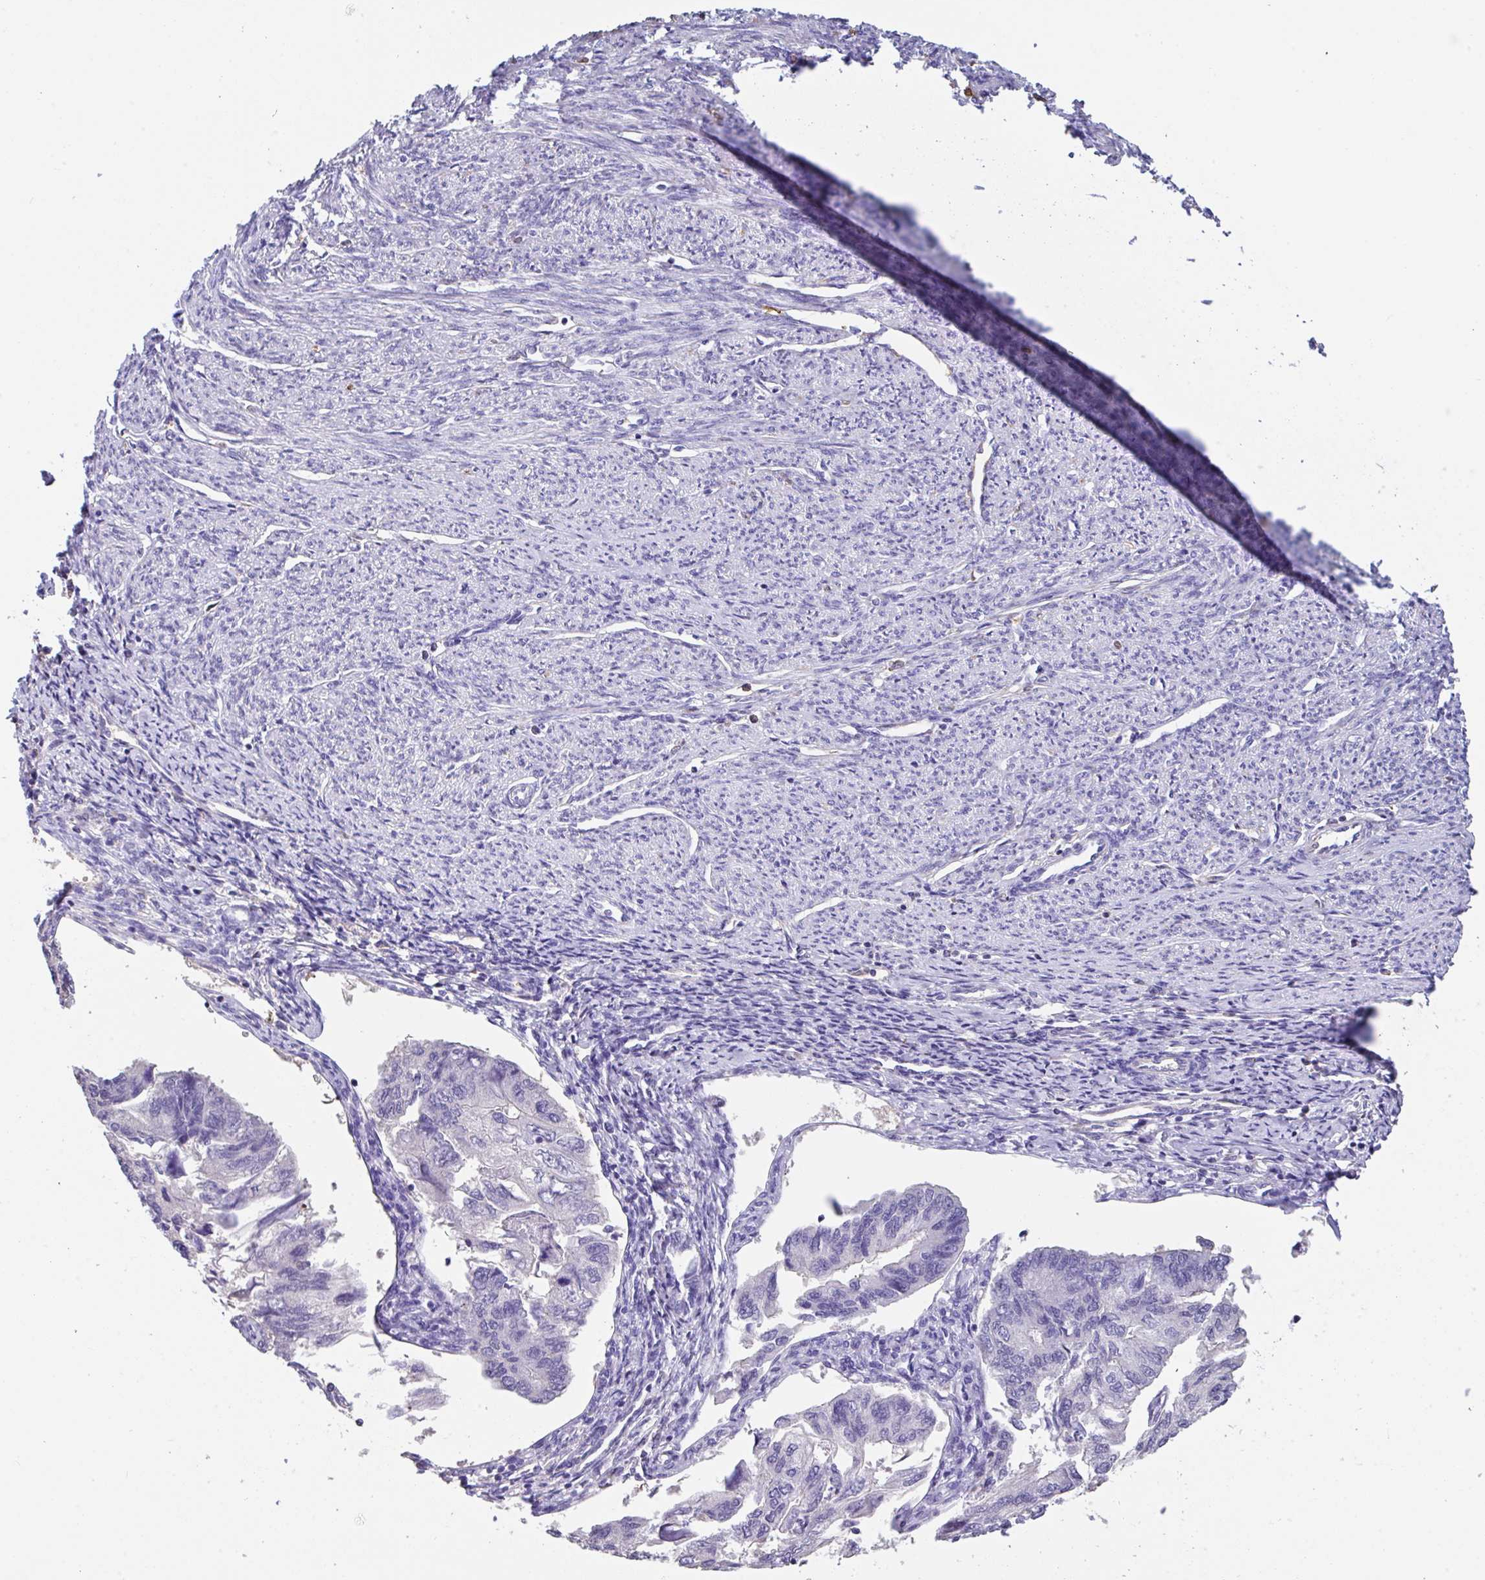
{"staining": {"intensity": "negative", "quantity": "none", "location": "none"}, "tissue": "endometrial cancer", "cell_type": "Tumor cells", "image_type": "cancer", "snomed": [{"axis": "morphology", "description": "Carcinoma, NOS"}, {"axis": "topography", "description": "Uterus"}], "caption": "This is a photomicrograph of immunohistochemistry (IHC) staining of carcinoma (endometrial), which shows no staining in tumor cells.", "gene": "HOXC12", "patient": {"sex": "female", "age": 76}}